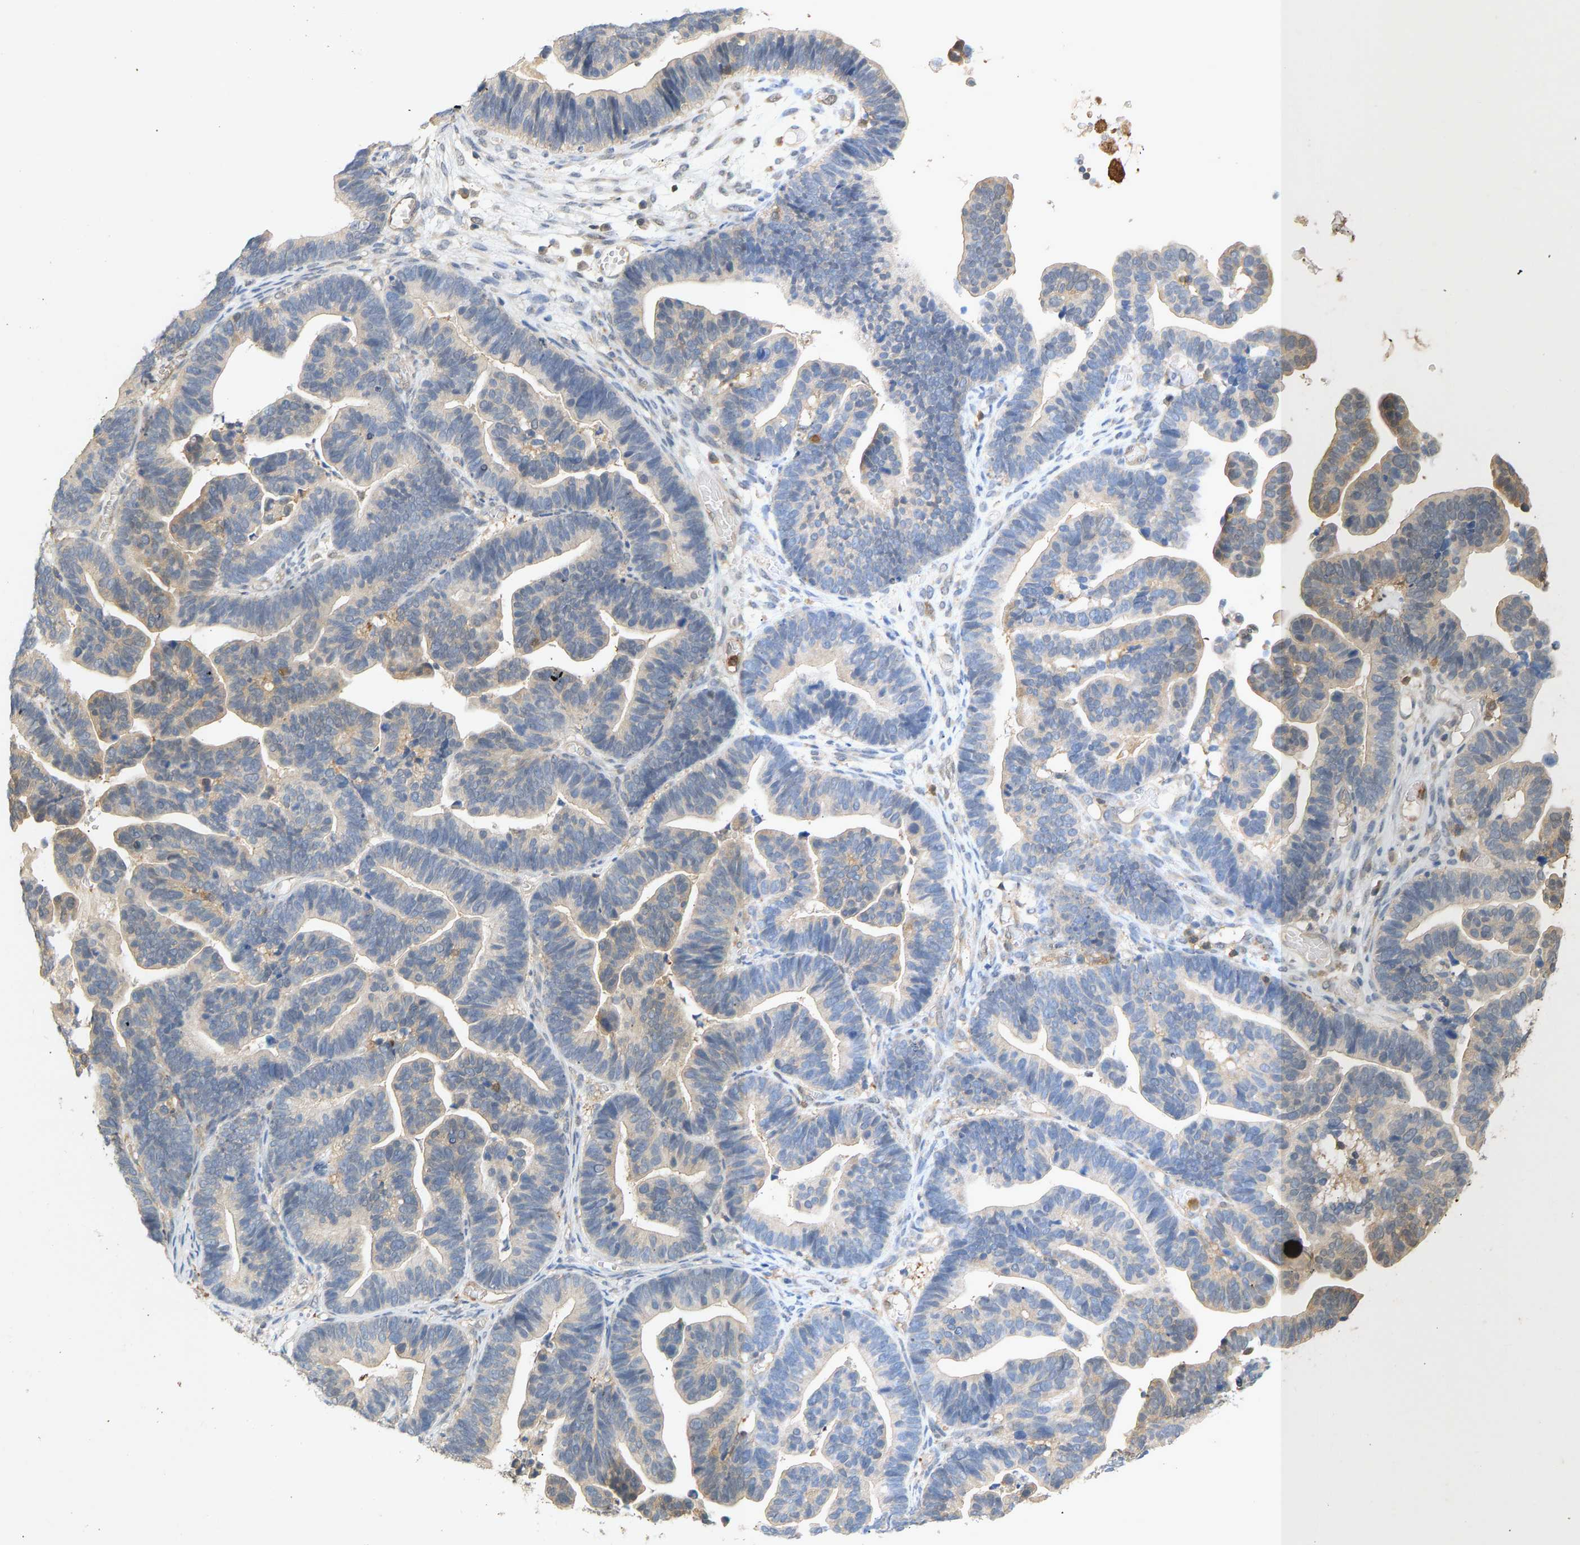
{"staining": {"intensity": "weak", "quantity": "25%-75%", "location": "cytoplasmic/membranous"}, "tissue": "ovarian cancer", "cell_type": "Tumor cells", "image_type": "cancer", "snomed": [{"axis": "morphology", "description": "Cystadenocarcinoma, serous, NOS"}, {"axis": "topography", "description": "Ovary"}], "caption": "Ovarian cancer (serous cystadenocarcinoma) stained for a protein shows weak cytoplasmic/membranous positivity in tumor cells.", "gene": "ENO1", "patient": {"sex": "female", "age": 56}}